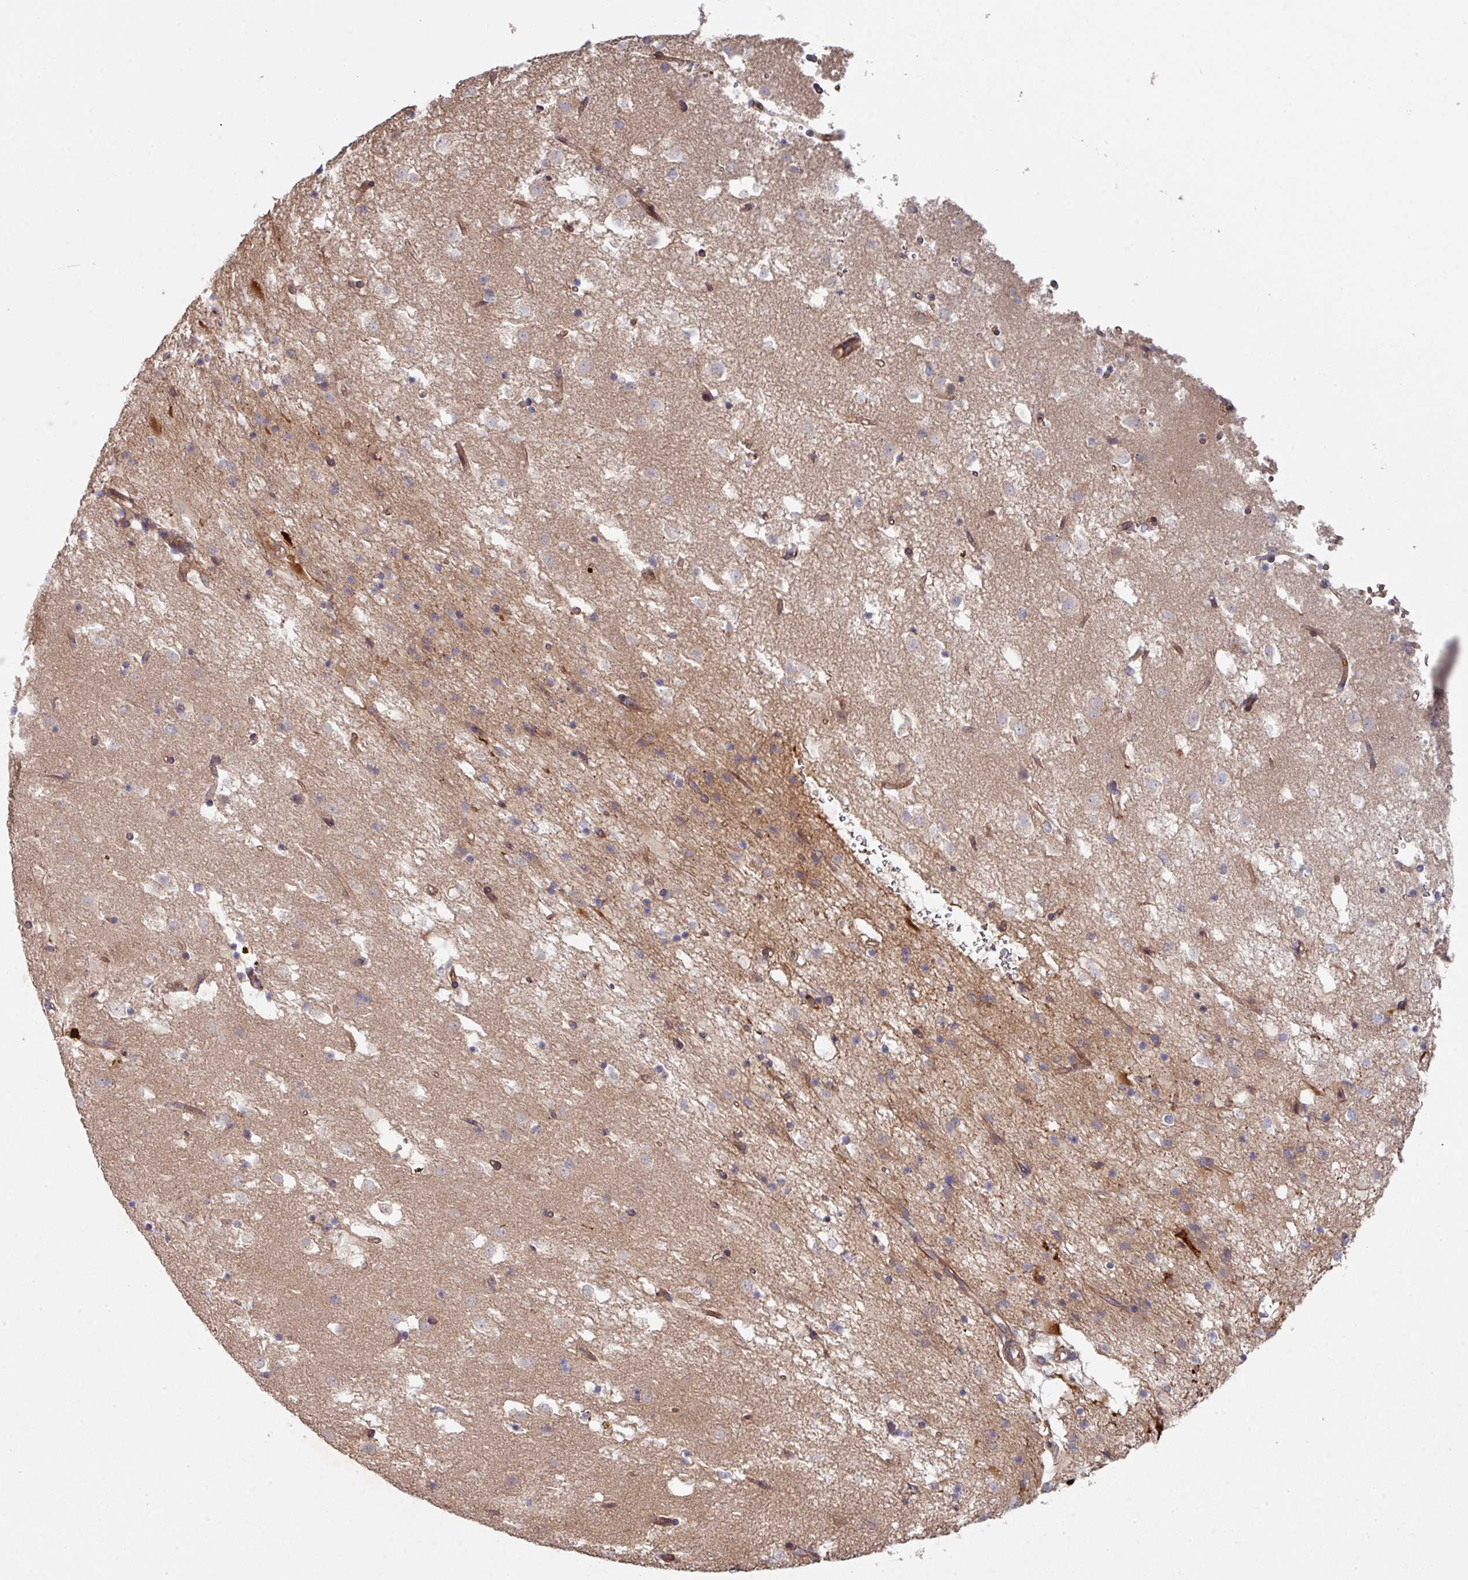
{"staining": {"intensity": "moderate", "quantity": "<25%", "location": "cytoplasmic/membranous"}, "tissue": "caudate", "cell_type": "Glial cells", "image_type": "normal", "snomed": [{"axis": "morphology", "description": "Normal tissue, NOS"}, {"axis": "topography", "description": "Lateral ventricle wall"}], "caption": "A high-resolution histopathology image shows IHC staining of unremarkable caudate, which exhibits moderate cytoplasmic/membranous positivity in about <25% of glial cells.", "gene": "DCAF12L1", "patient": {"sex": "male", "age": 58}}